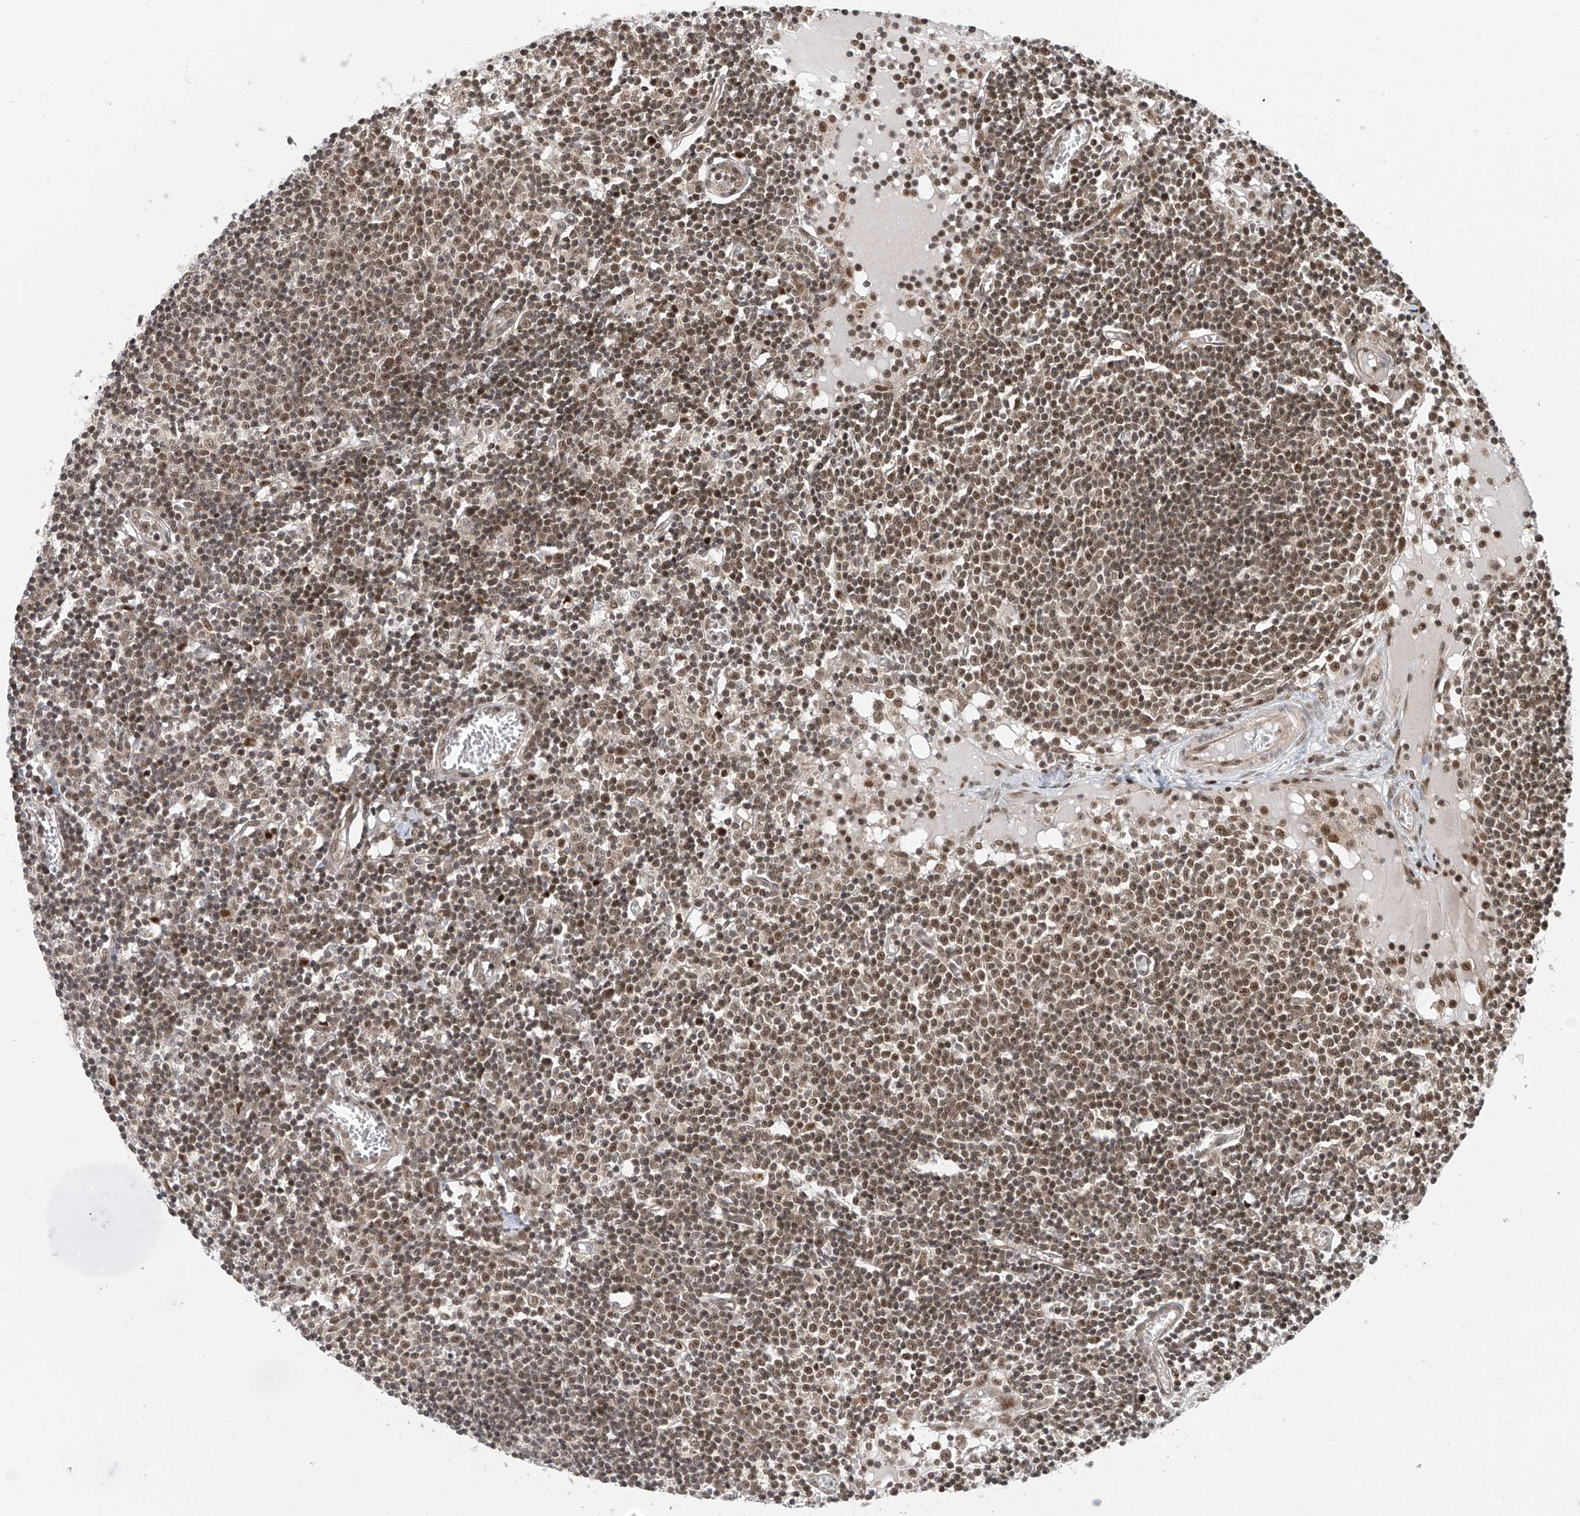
{"staining": {"intensity": "moderate", "quantity": ">75%", "location": "nuclear"}, "tissue": "lymph node", "cell_type": "Non-germinal center cells", "image_type": "normal", "snomed": [{"axis": "morphology", "description": "Normal tissue, NOS"}, {"axis": "topography", "description": "Lymph node"}], "caption": "Immunohistochemical staining of normal lymph node reveals medium levels of moderate nuclear positivity in approximately >75% of non-germinal center cells.", "gene": "LAGE3", "patient": {"sex": "female", "age": 11}}